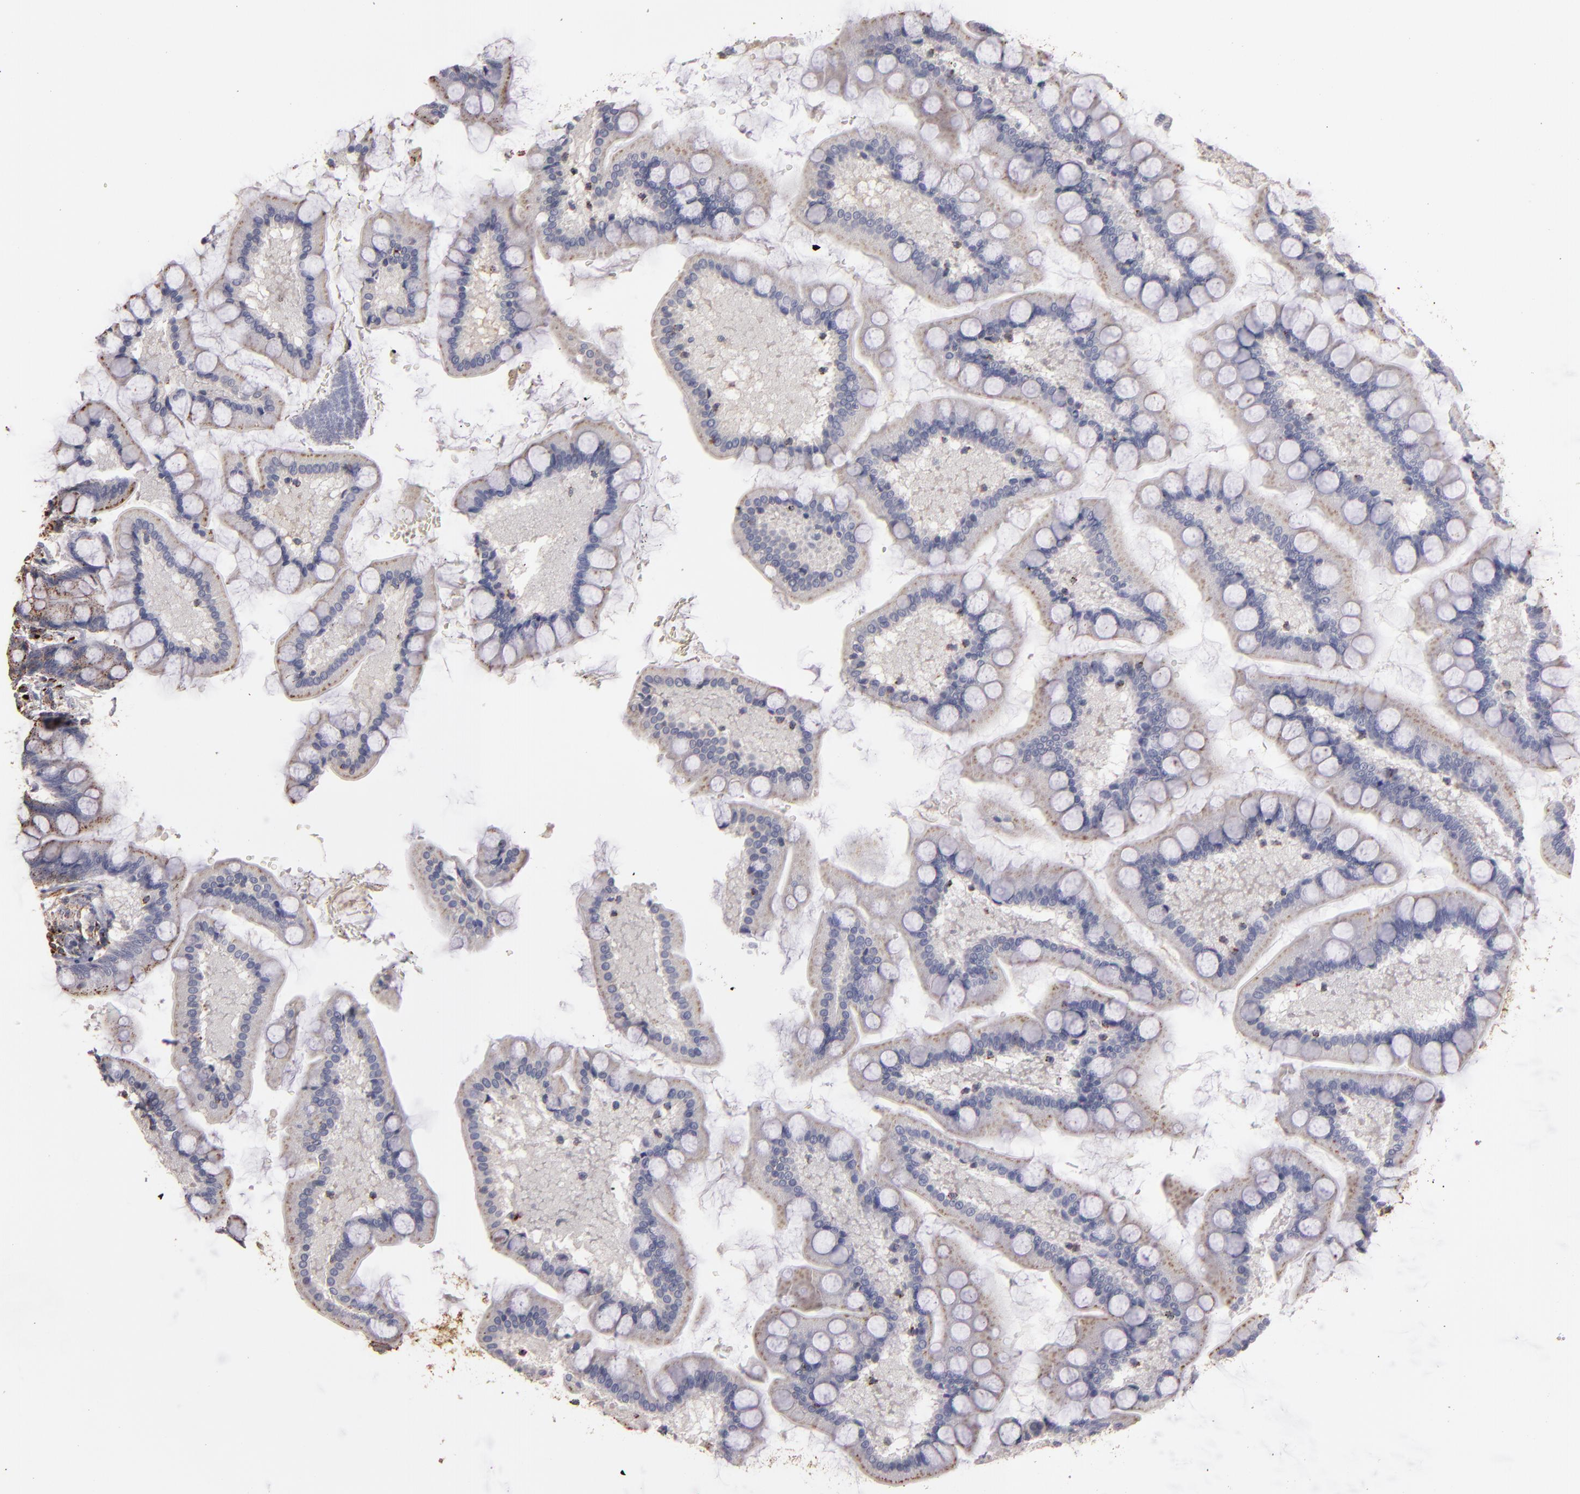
{"staining": {"intensity": "weak", "quantity": ">75%", "location": "cytoplasmic/membranous"}, "tissue": "small intestine", "cell_type": "Glandular cells", "image_type": "normal", "snomed": [{"axis": "morphology", "description": "Normal tissue, NOS"}, {"axis": "topography", "description": "Small intestine"}], "caption": "IHC staining of benign small intestine, which demonstrates low levels of weak cytoplasmic/membranous expression in about >75% of glandular cells indicating weak cytoplasmic/membranous protein expression. The staining was performed using DAB (3,3'-diaminobenzidine) (brown) for protein detection and nuclei were counterstained in hematoxylin (blue).", "gene": "TRAF1", "patient": {"sex": "male", "age": 41}}